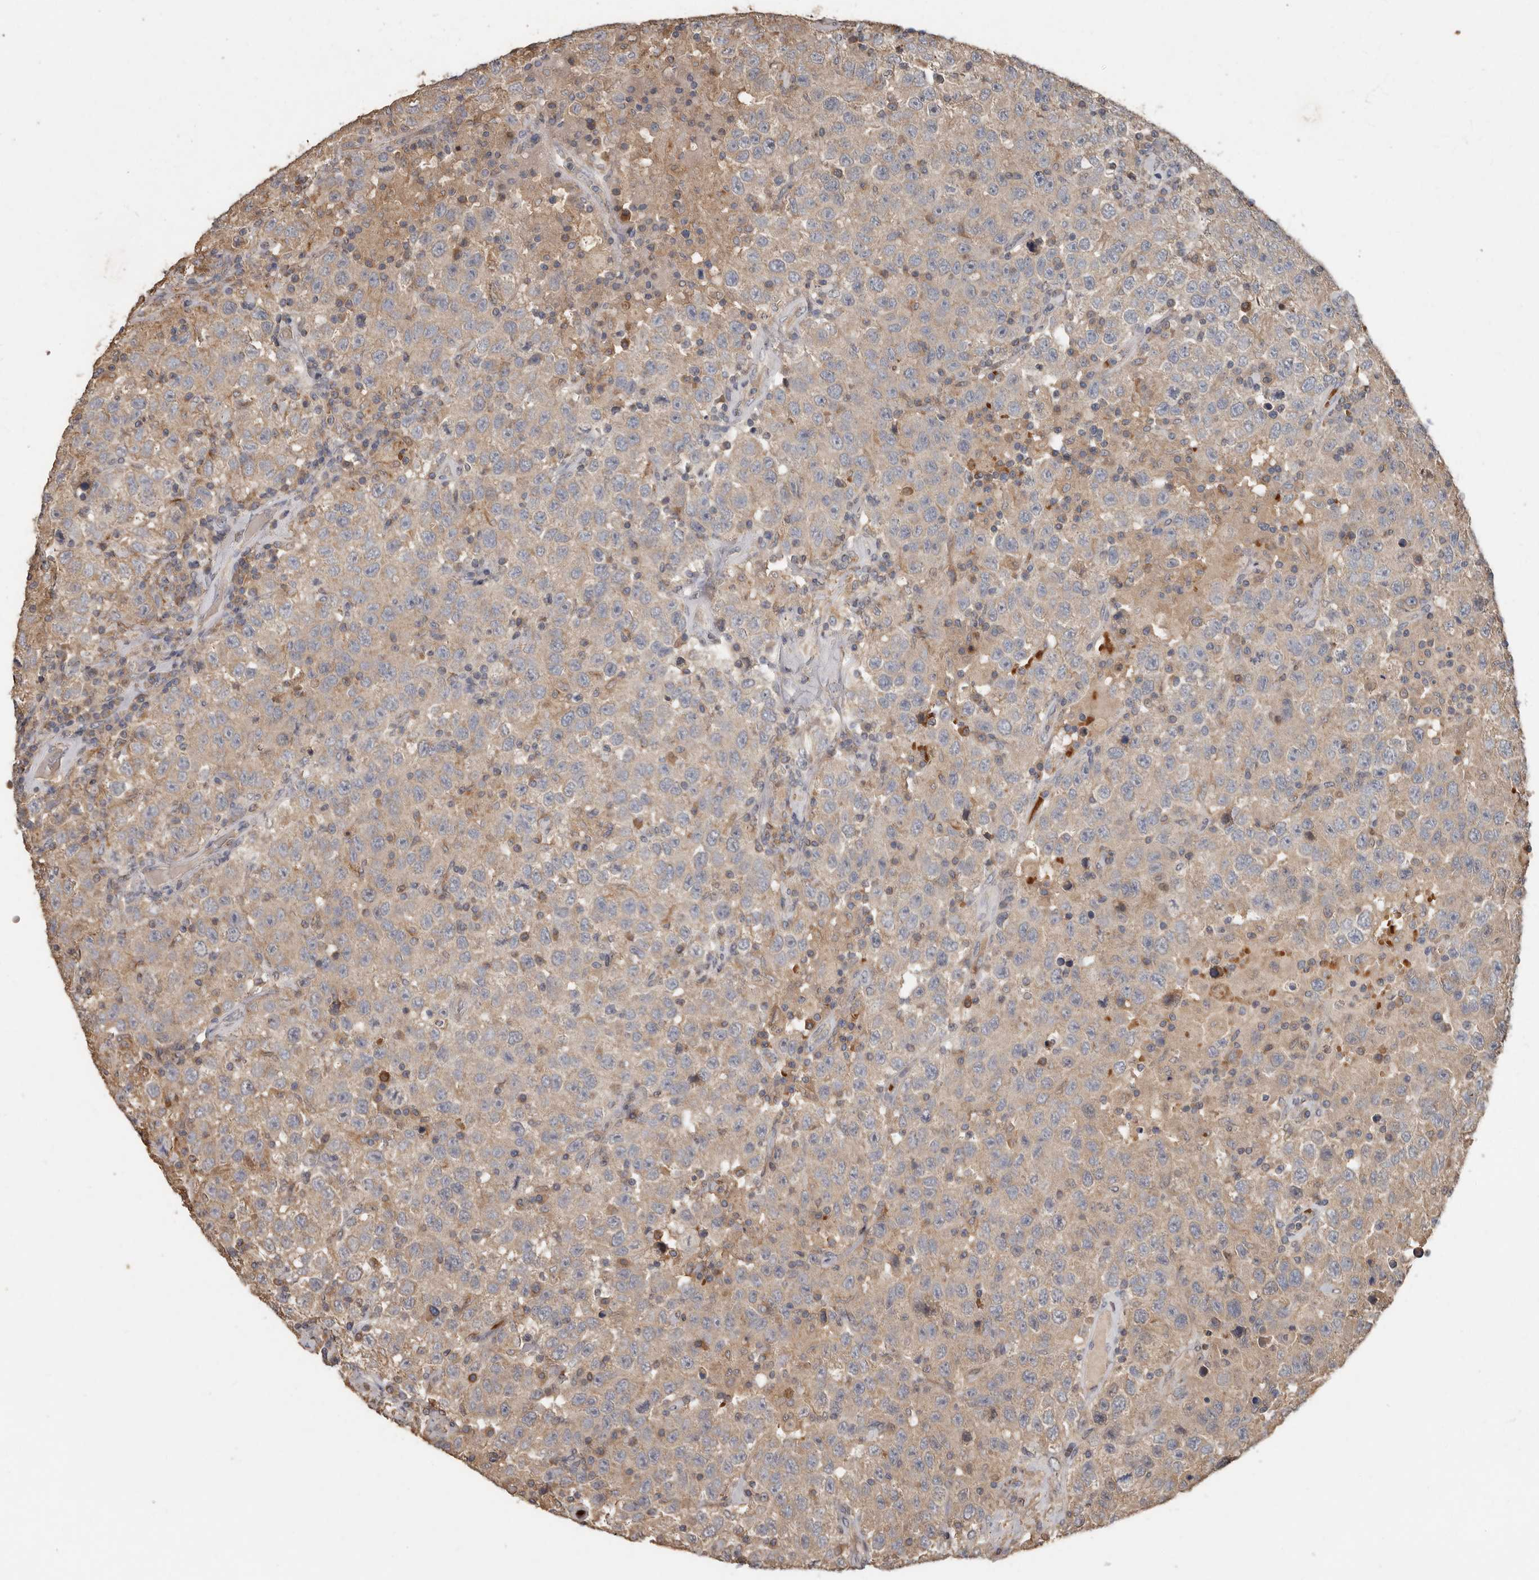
{"staining": {"intensity": "weak", "quantity": "25%-75%", "location": "cytoplasmic/membranous"}, "tissue": "testis cancer", "cell_type": "Tumor cells", "image_type": "cancer", "snomed": [{"axis": "morphology", "description": "Seminoma, NOS"}, {"axis": "topography", "description": "Testis"}], "caption": "Weak cytoplasmic/membranous staining is identified in about 25%-75% of tumor cells in testis seminoma.", "gene": "KIF26B", "patient": {"sex": "male", "age": 41}}